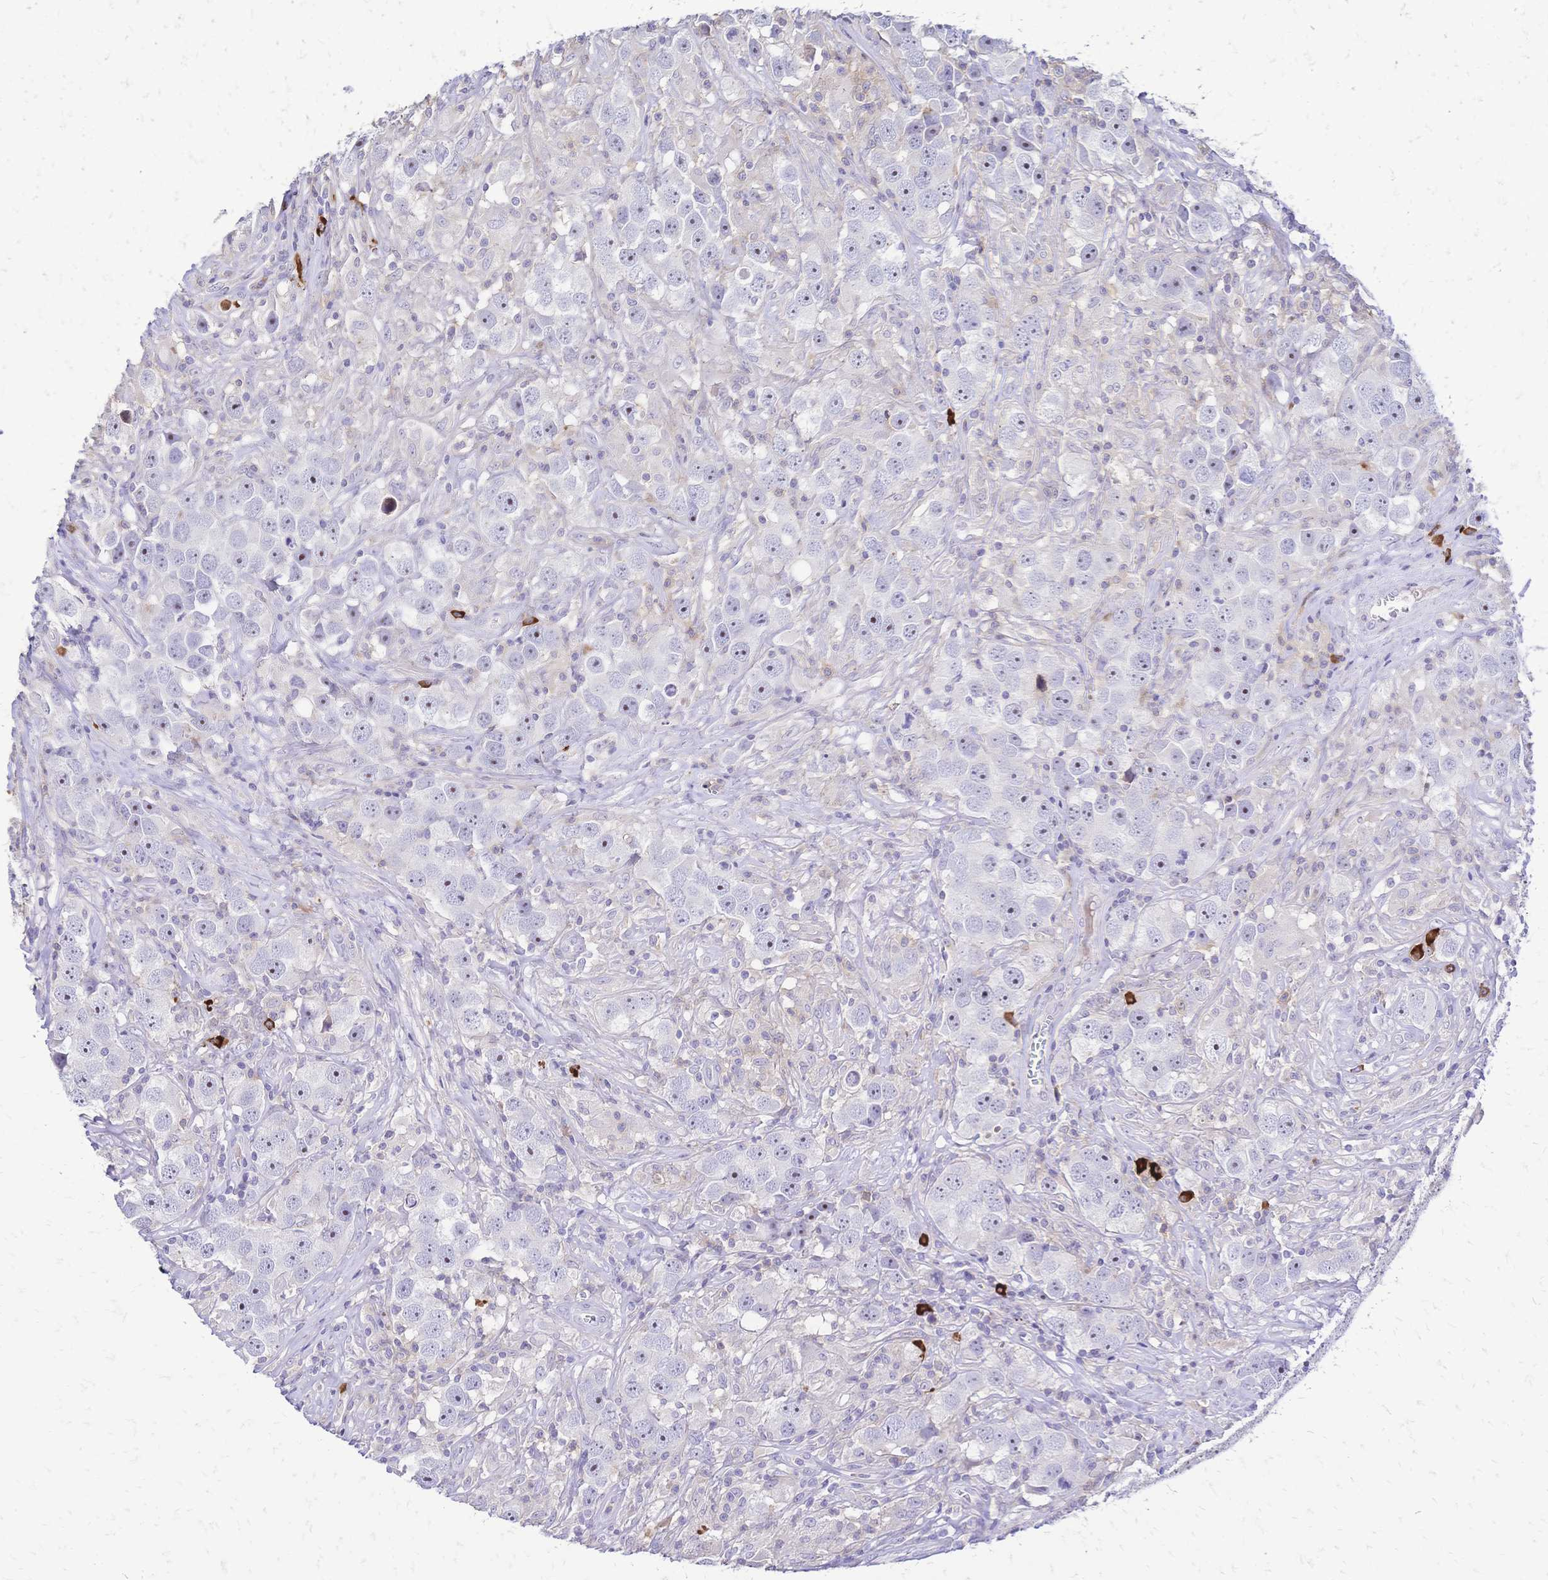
{"staining": {"intensity": "weak", "quantity": "<25%", "location": "nuclear"}, "tissue": "testis cancer", "cell_type": "Tumor cells", "image_type": "cancer", "snomed": [{"axis": "morphology", "description": "Seminoma, NOS"}, {"axis": "topography", "description": "Testis"}], "caption": "Testis cancer was stained to show a protein in brown. There is no significant expression in tumor cells.", "gene": "IL2RA", "patient": {"sex": "male", "age": 49}}